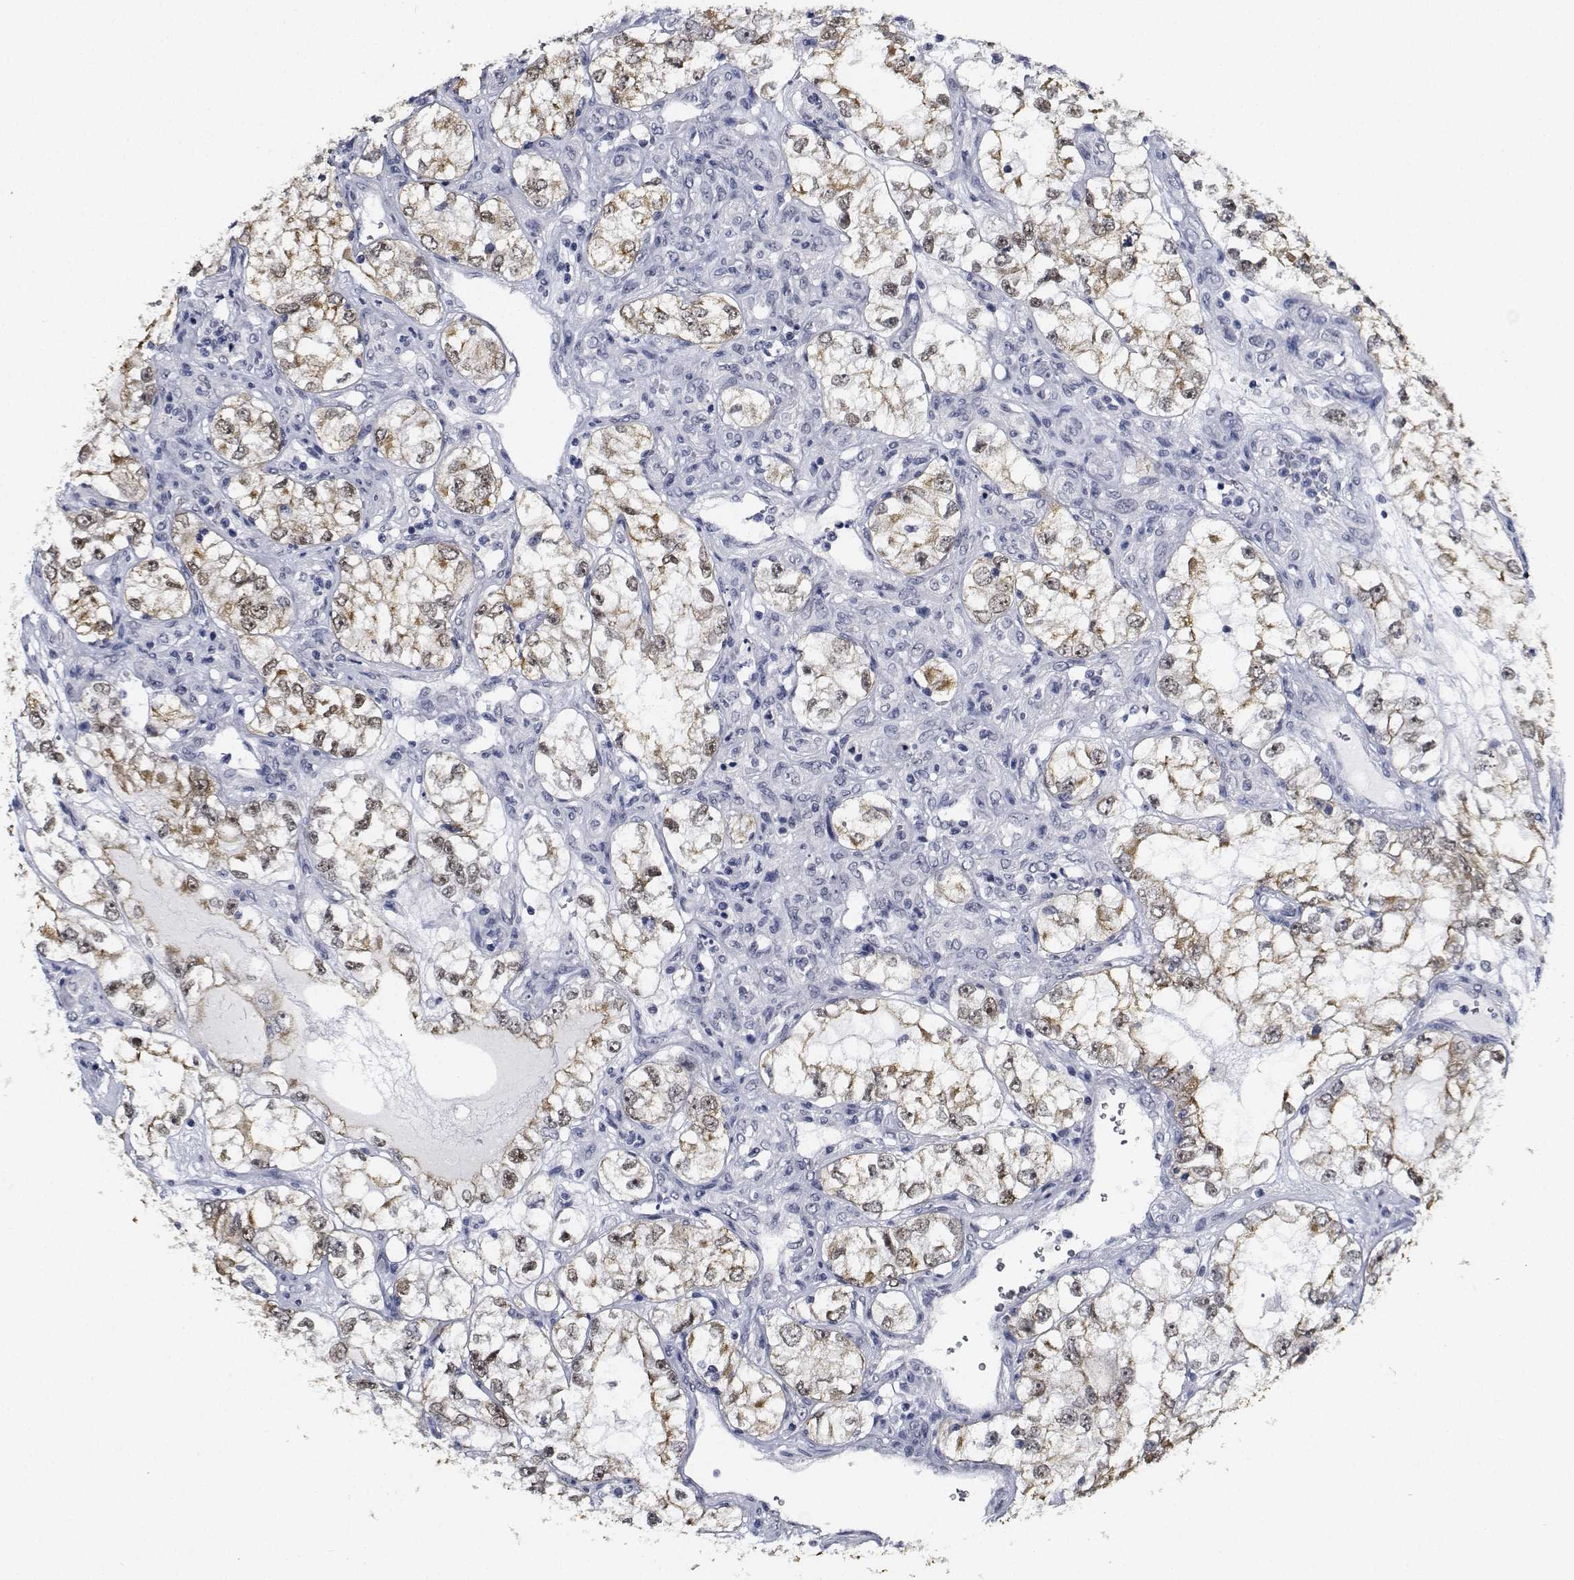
{"staining": {"intensity": "weak", "quantity": "25%-75%", "location": "nuclear"}, "tissue": "renal cancer", "cell_type": "Tumor cells", "image_type": "cancer", "snomed": [{"axis": "morphology", "description": "Adenocarcinoma, NOS"}, {"axis": "topography", "description": "Kidney"}], "caption": "This photomicrograph displays immunohistochemistry (IHC) staining of human renal cancer, with low weak nuclear expression in about 25%-75% of tumor cells.", "gene": "NVL", "patient": {"sex": "female", "age": 59}}